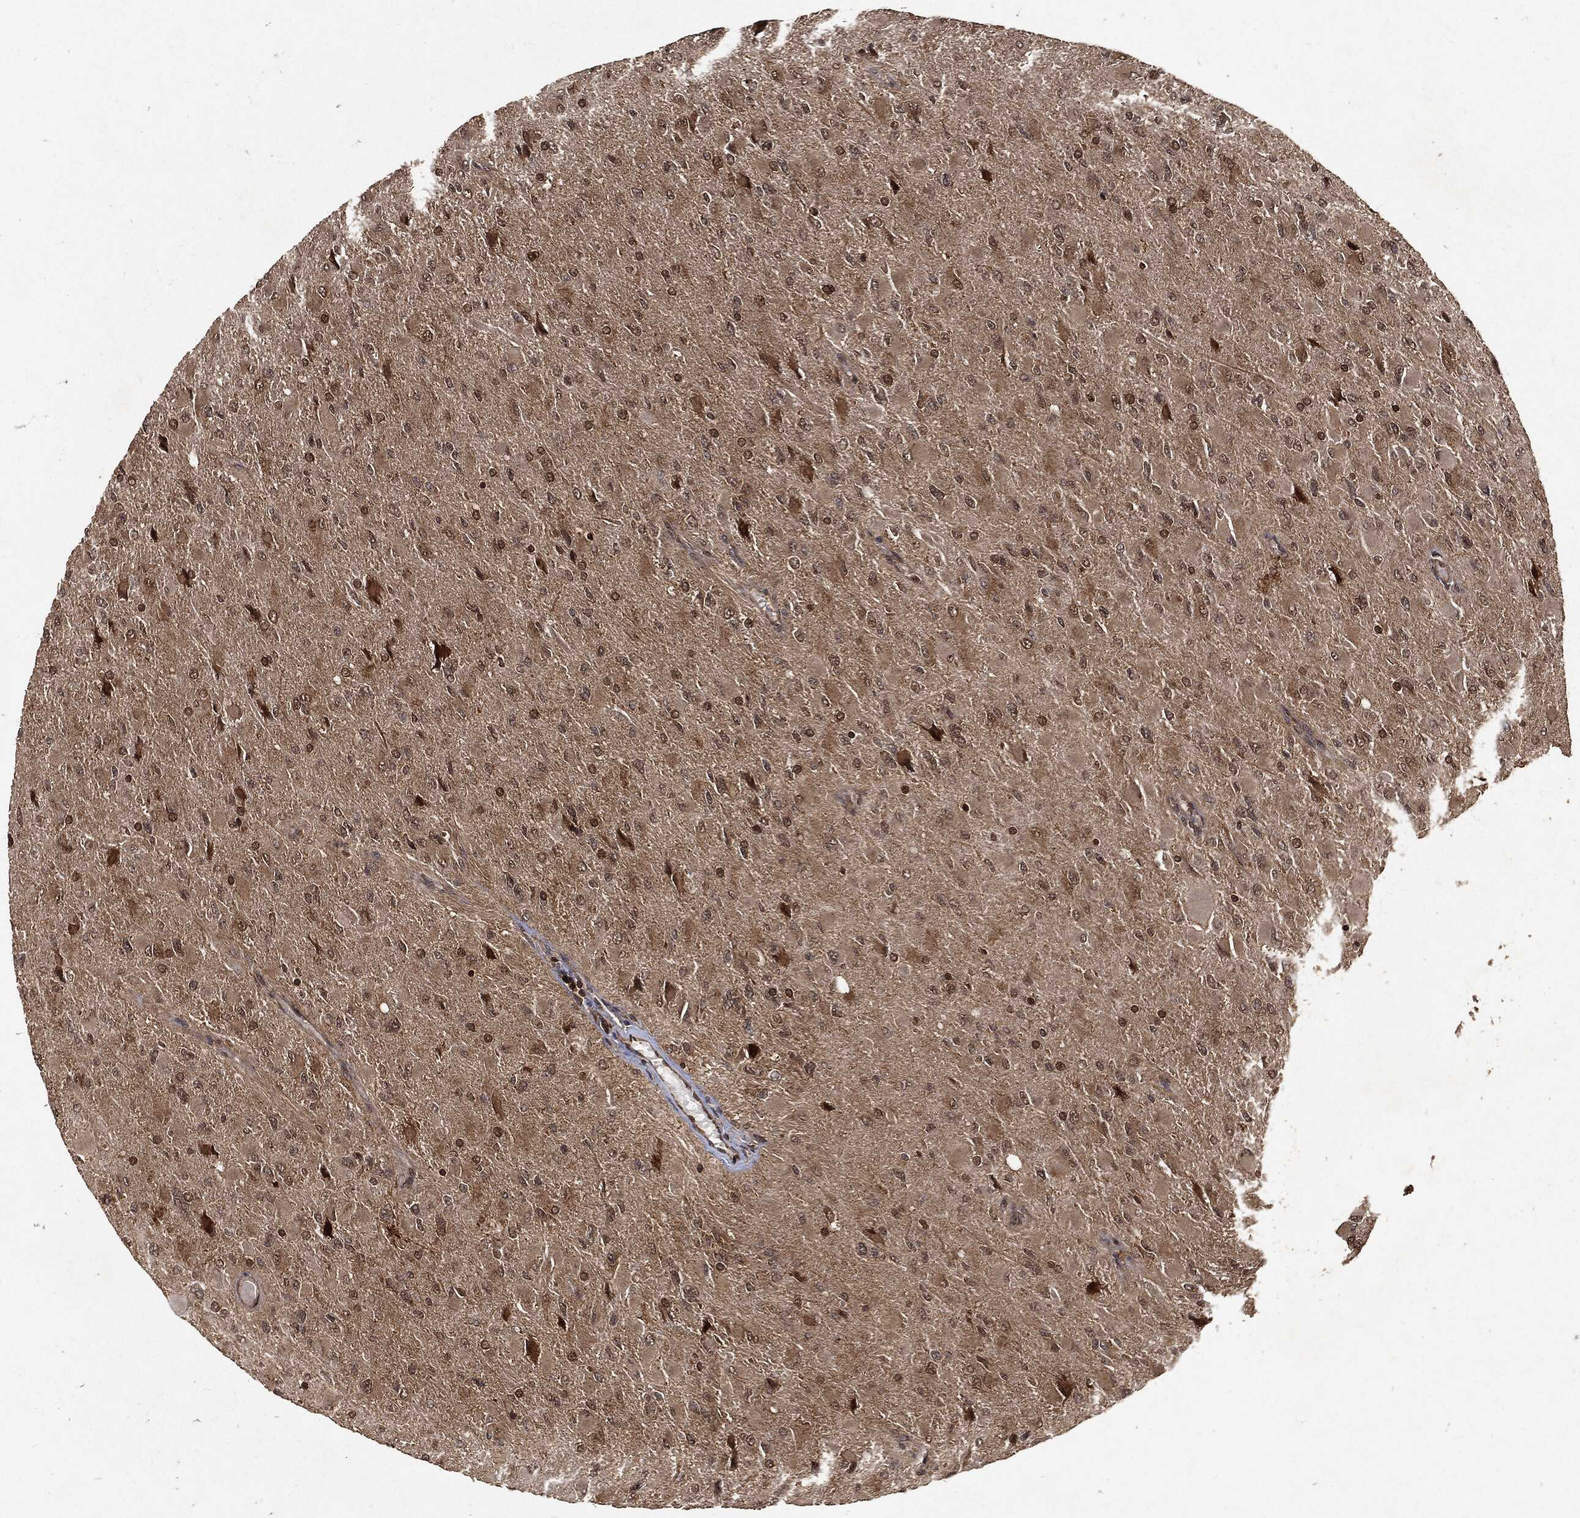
{"staining": {"intensity": "moderate", "quantity": "25%-75%", "location": "cytoplasmic/membranous"}, "tissue": "glioma", "cell_type": "Tumor cells", "image_type": "cancer", "snomed": [{"axis": "morphology", "description": "Glioma, malignant, High grade"}, {"axis": "topography", "description": "Cerebral cortex"}], "caption": "Protein staining shows moderate cytoplasmic/membranous staining in approximately 25%-75% of tumor cells in malignant glioma (high-grade).", "gene": "ZNF226", "patient": {"sex": "female", "age": 36}}